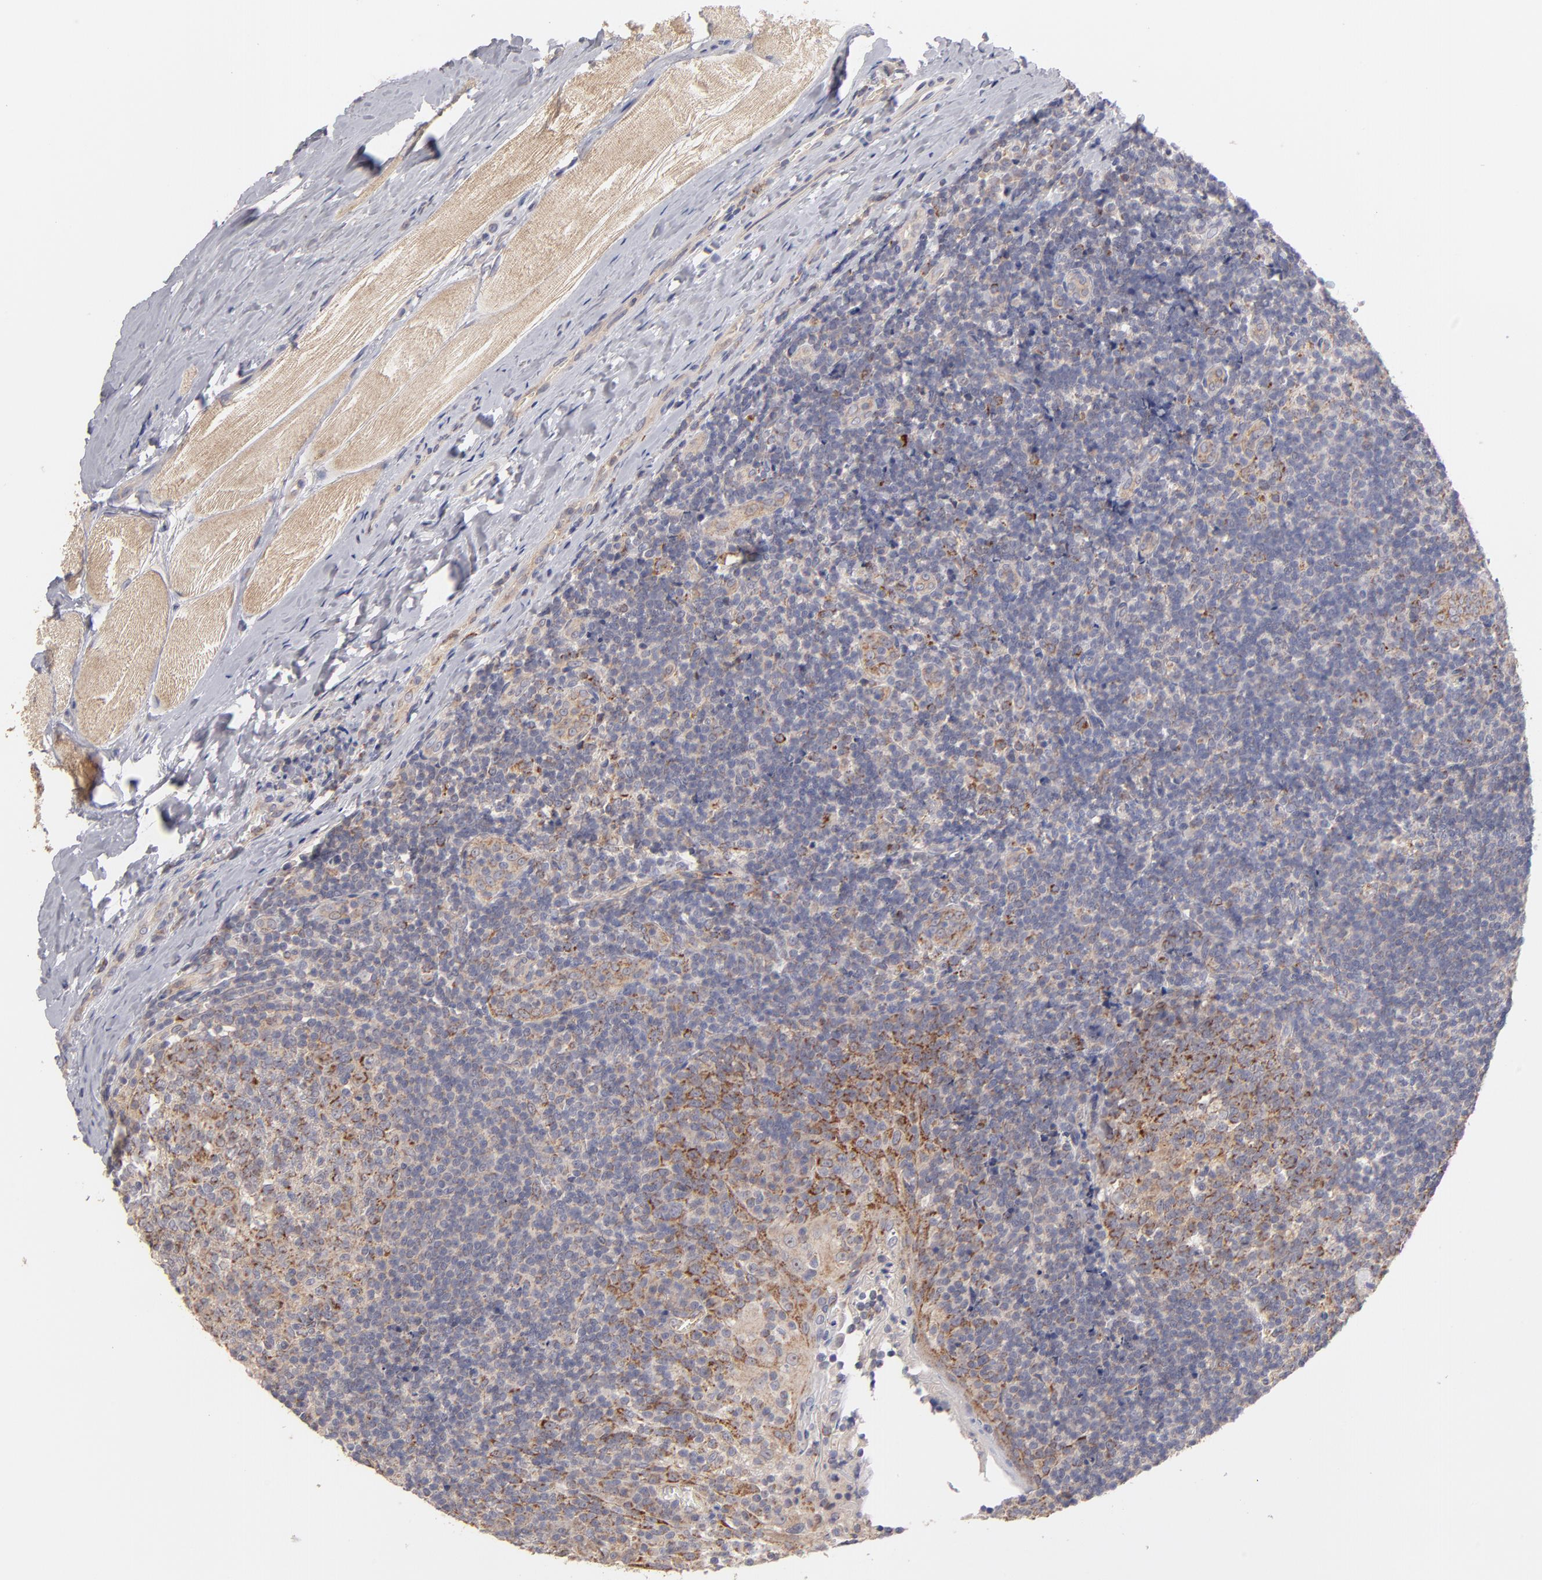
{"staining": {"intensity": "moderate", "quantity": ">75%", "location": "cytoplasmic/membranous"}, "tissue": "tonsil", "cell_type": "Germinal center cells", "image_type": "normal", "snomed": [{"axis": "morphology", "description": "Normal tissue, NOS"}, {"axis": "topography", "description": "Tonsil"}], "caption": "Germinal center cells demonstrate medium levels of moderate cytoplasmic/membranous staining in about >75% of cells in benign human tonsil.", "gene": "HCCS", "patient": {"sex": "male", "age": 31}}